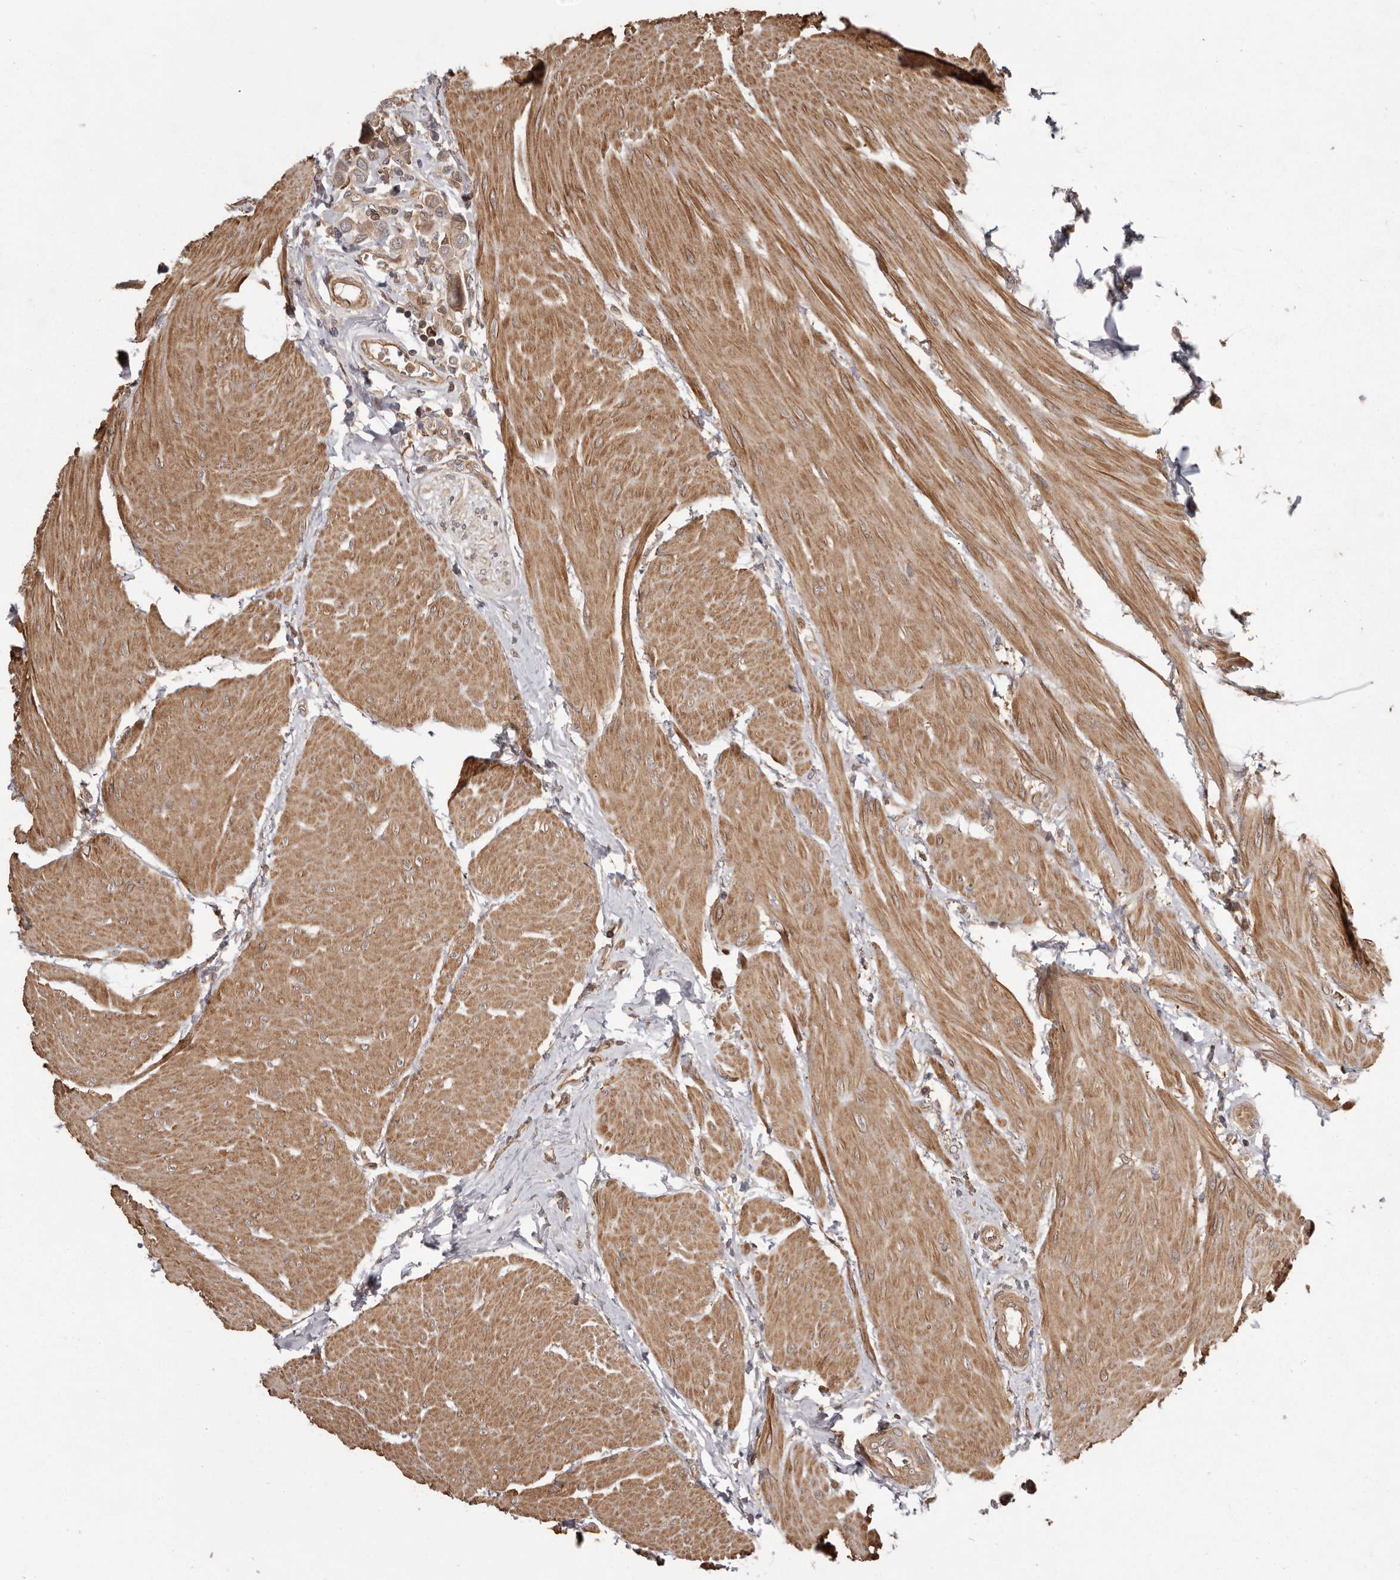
{"staining": {"intensity": "weak", "quantity": ">75%", "location": "cytoplasmic/membranous"}, "tissue": "urothelial cancer", "cell_type": "Tumor cells", "image_type": "cancer", "snomed": [{"axis": "morphology", "description": "Urothelial carcinoma, High grade"}, {"axis": "topography", "description": "Urinary bladder"}], "caption": "A brown stain highlights weak cytoplasmic/membranous expression of a protein in human high-grade urothelial carcinoma tumor cells. Ihc stains the protein in brown and the nuclei are stained blue.", "gene": "NFKBIA", "patient": {"sex": "male", "age": 50}}